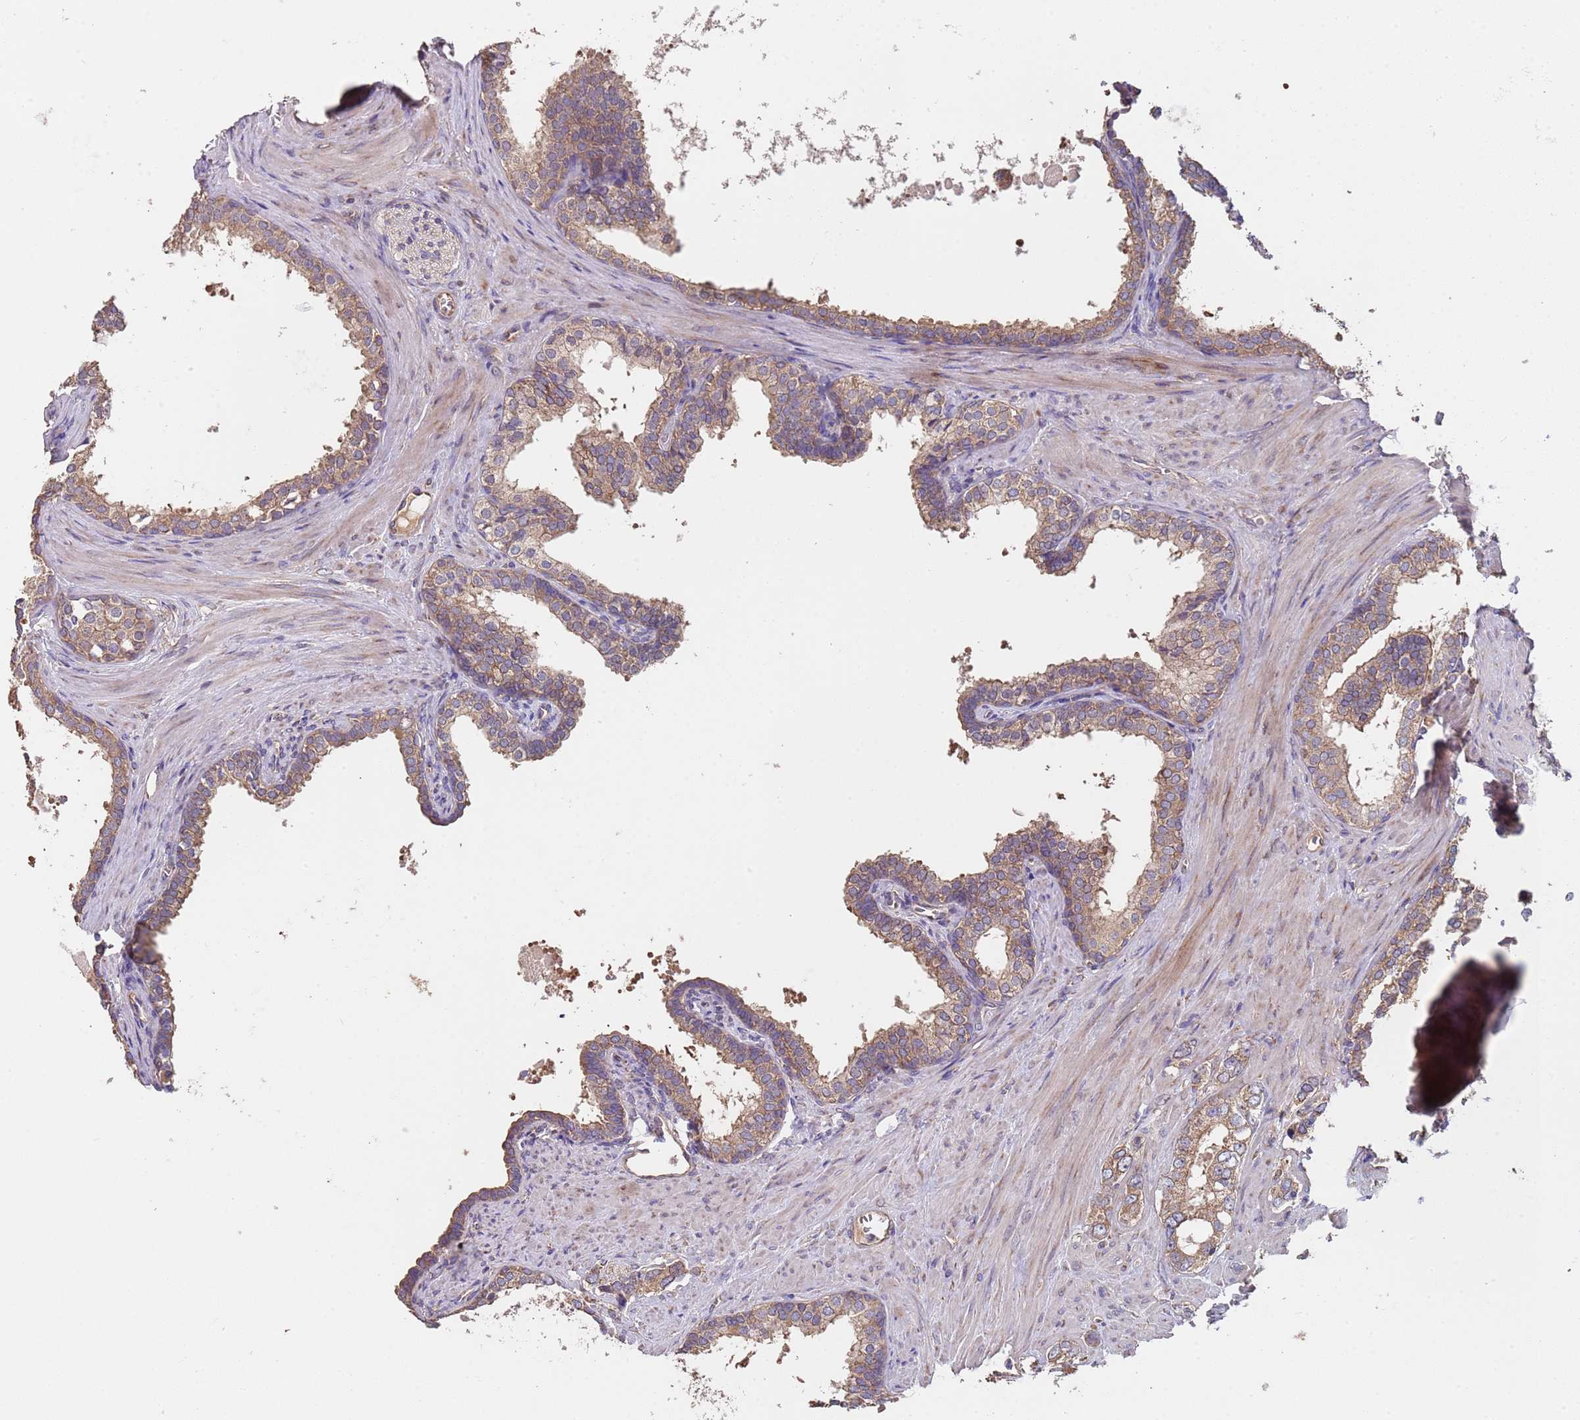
{"staining": {"intensity": "moderate", "quantity": ">75%", "location": "cytoplasmic/membranous"}, "tissue": "prostate cancer", "cell_type": "Tumor cells", "image_type": "cancer", "snomed": [{"axis": "morphology", "description": "Adenocarcinoma, High grade"}, {"axis": "topography", "description": "Prostate"}], "caption": "Protein staining by immunohistochemistry (IHC) exhibits moderate cytoplasmic/membranous staining in approximately >75% of tumor cells in prostate adenocarcinoma (high-grade).", "gene": "EEF1AKMT1", "patient": {"sex": "male", "age": 66}}